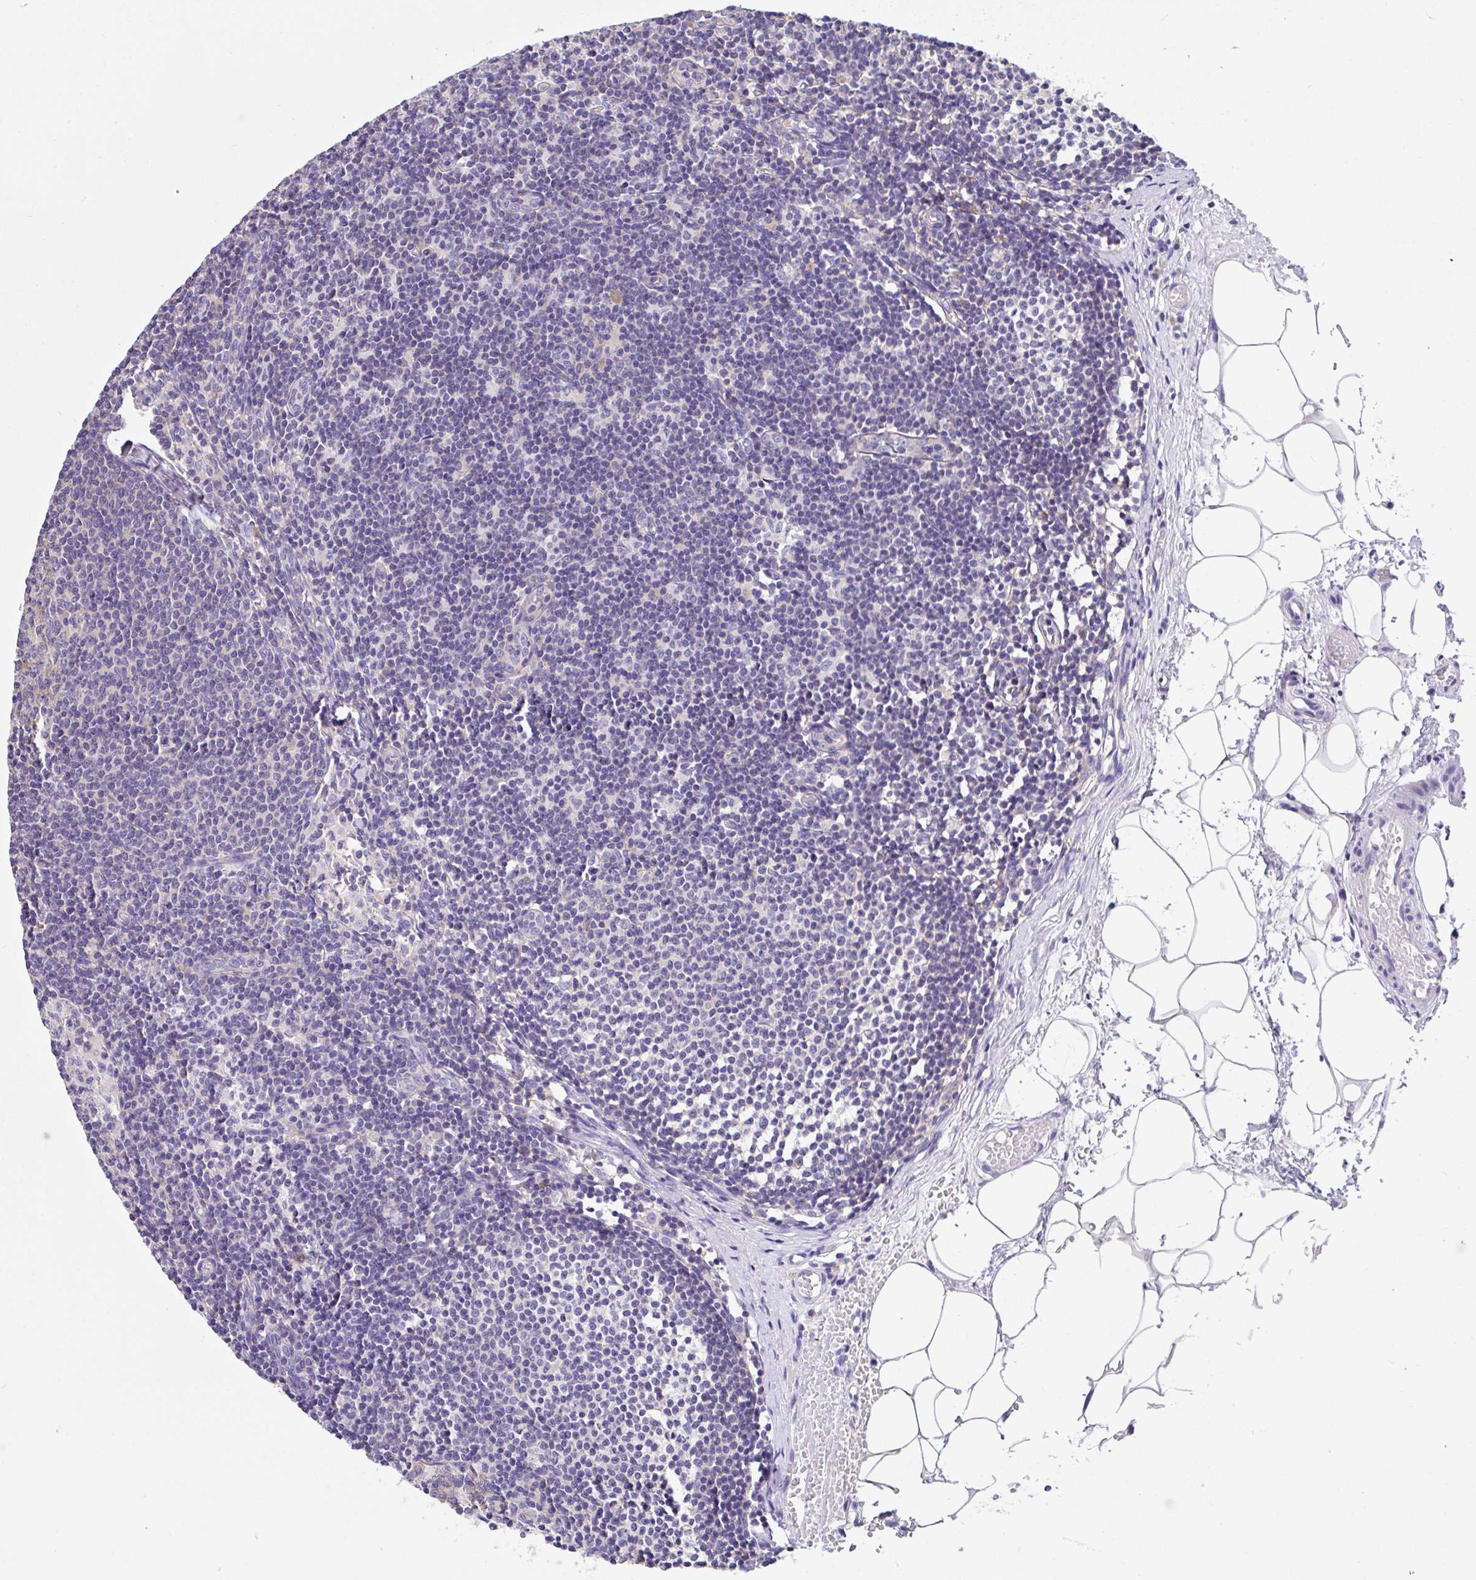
{"staining": {"intensity": "negative", "quantity": "none", "location": "none"}, "tissue": "lymph node", "cell_type": "Germinal center cells", "image_type": "normal", "snomed": [{"axis": "morphology", "description": "Normal tissue, NOS"}, {"axis": "topography", "description": "Lymph node"}], "caption": "High power microscopy histopathology image of an immunohistochemistry (IHC) image of normal lymph node, revealing no significant expression in germinal center cells.", "gene": "GFPT2", "patient": {"sex": "male", "age": 49}}